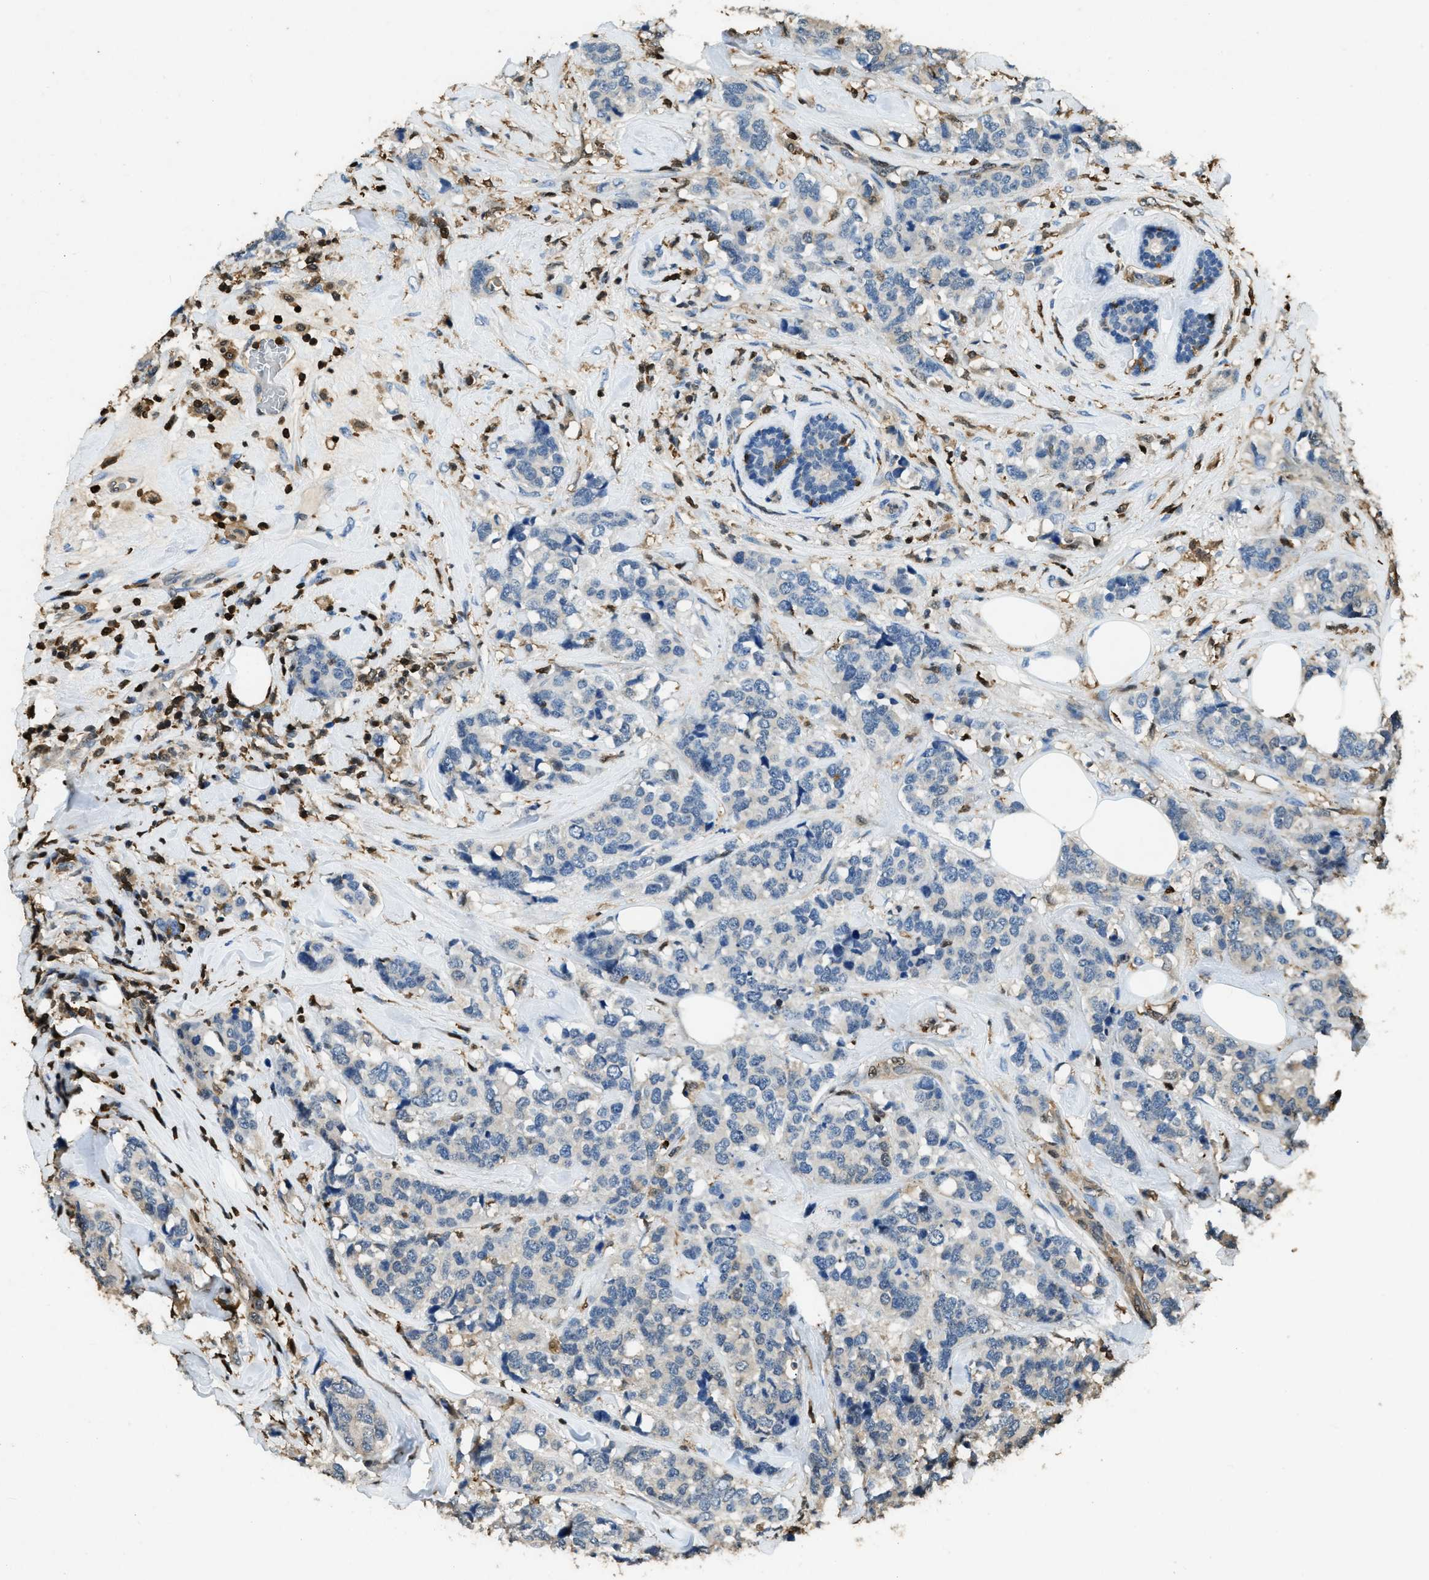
{"staining": {"intensity": "negative", "quantity": "none", "location": "none"}, "tissue": "breast cancer", "cell_type": "Tumor cells", "image_type": "cancer", "snomed": [{"axis": "morphology", "description": "Lobular carcinoma"}, {"axis": "topography", "description": "Breast"}], "caption": "The IHC histopathology image has no significant staining in tumor cells of breast lobular carcinoma tissue.", "gene": "ARHGDIB", "patient": {"sex": "female", "age": 59}}